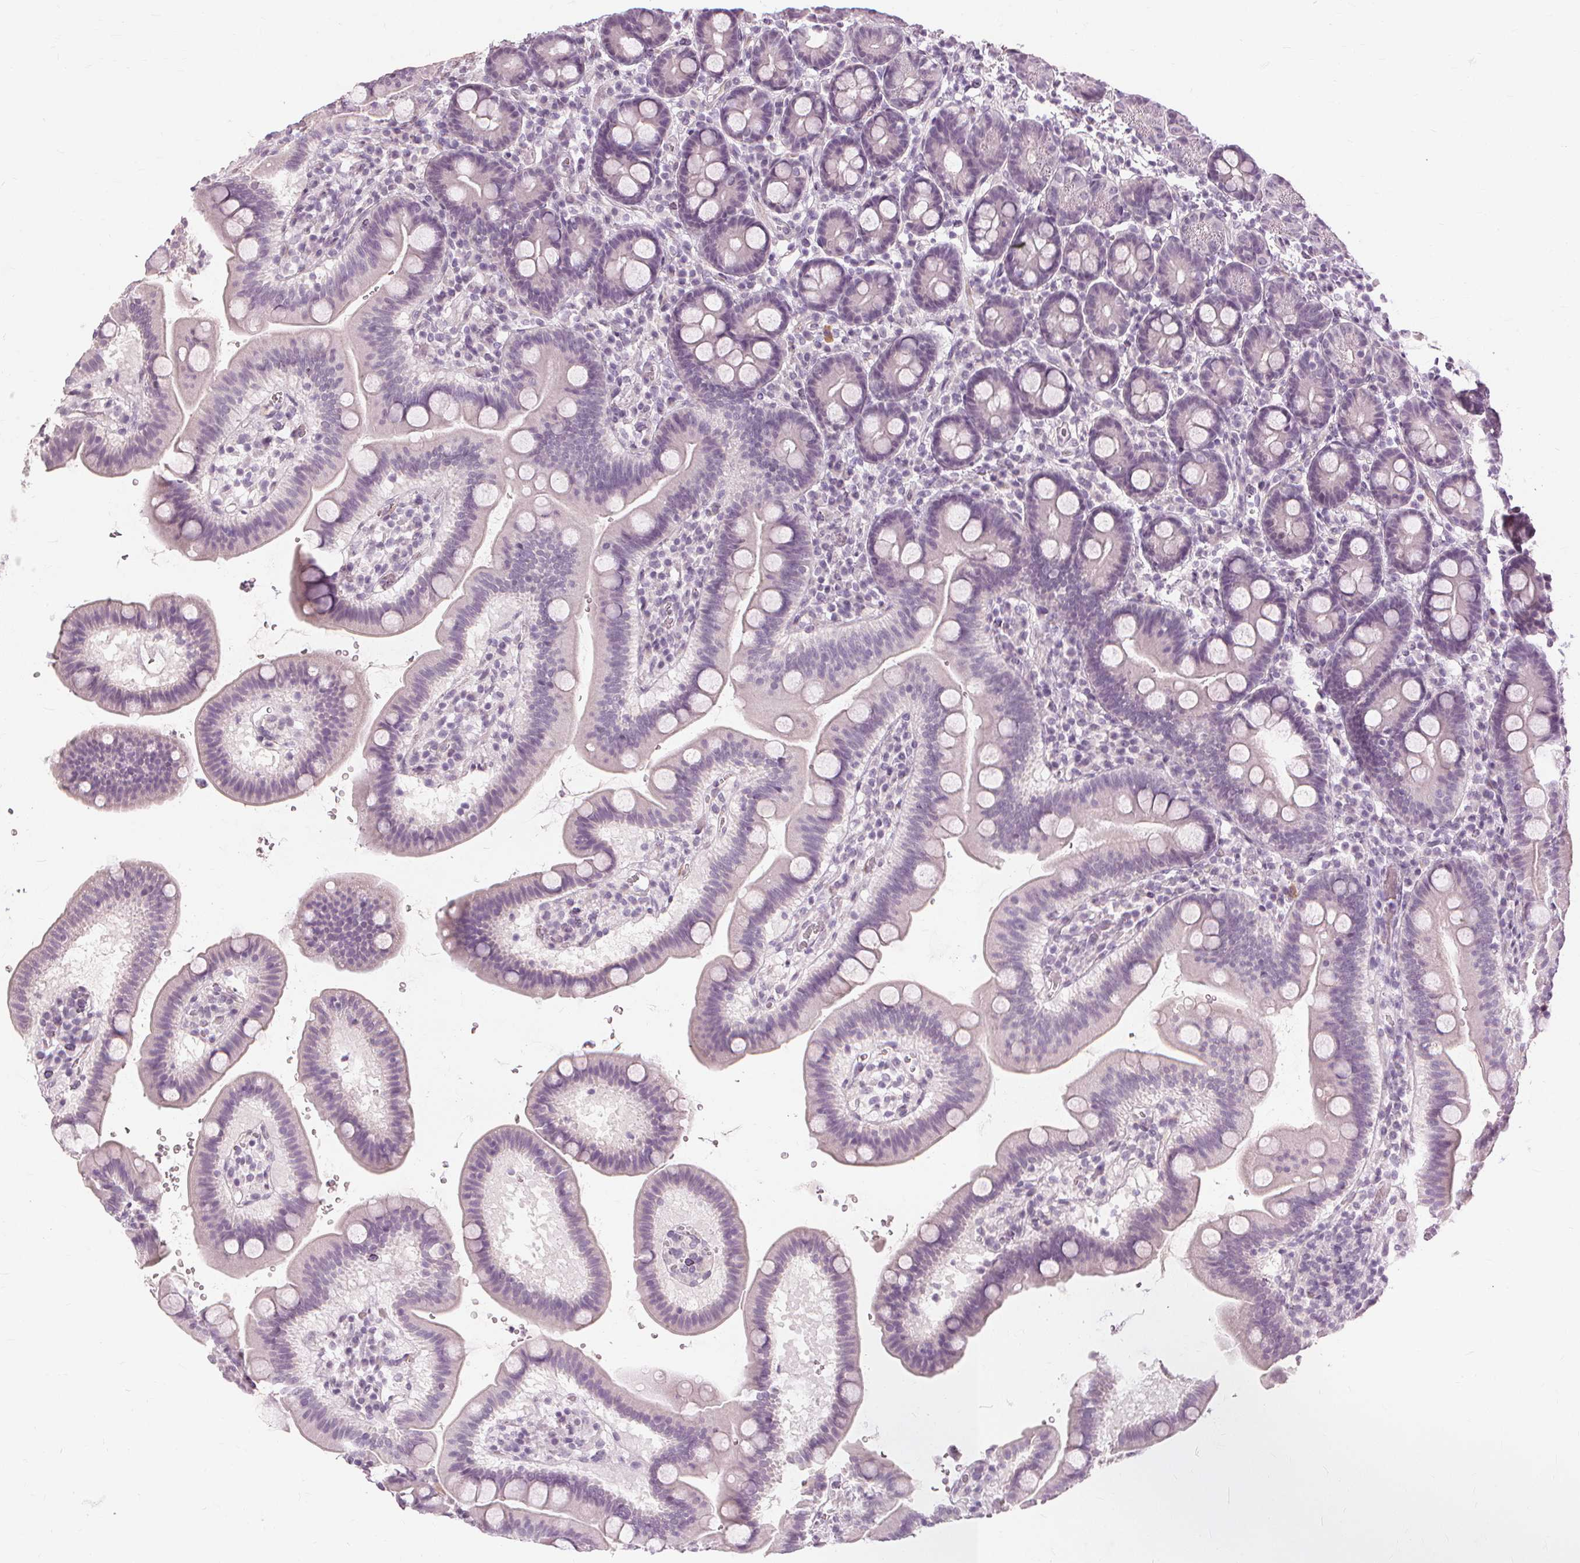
{"staining": {"intensity": "negative", "quantity": "none", "location": "none"}, "tissue": "duodenum", "cell_type": "Glandular cells", "image_type": "normal", "snomed": [{"axis": "morphology", "description": "Normal tissue, NOS"}, {"axis": "topography", "description": "Duodenum"}], "caption": "Duodenum stained for a protein using IHC demonstrates no positivity glandular cells.", "gene": "SFTPD", "patient": {"sex": "male", "age": 59}}